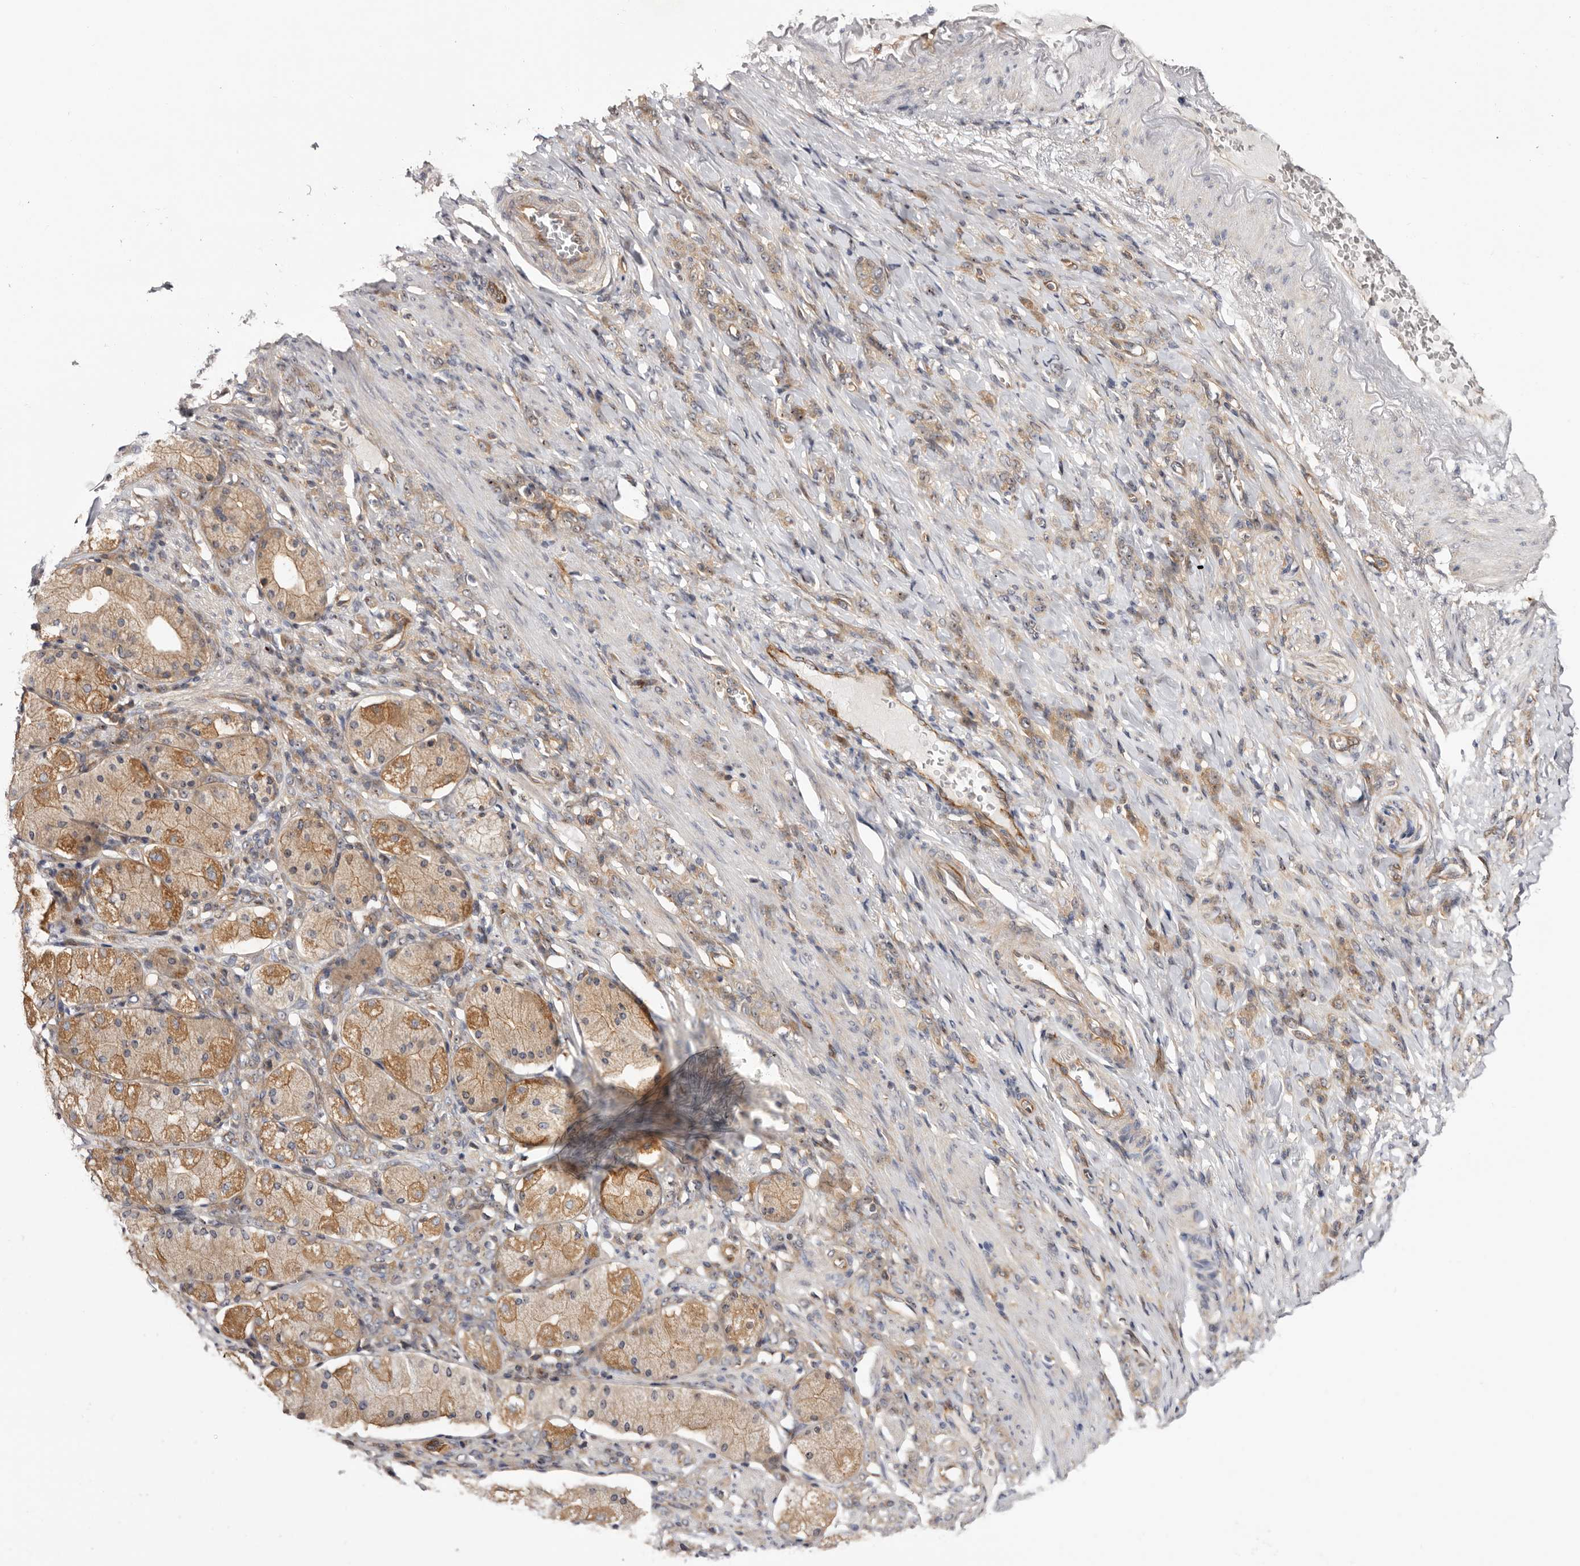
{"staining": {"intensity": "moderate", "quantity": ">75%", "location": "cytoplasmic/membranous,nuclear"}, "tissue": "stomach cancer", "cell_type": "Tumor cells", "image_type": "cancer", "snomed": [{"axis": "morphology", "description": "Normal tissue, NOS"}, {"axis": "morphology", "description": "Adenocarcinoma, NOS"}, {"axis": "topography", "description": "Stomach"}], "caption": "This is a histology image of immunohistochemistry staining of stomach adenocarcinoma, which shows moderate positivity in the cytoplasmic/membranous and nuclear of tumor cells.", "gene": "PANK4", "patient": {"sex": "male", "age": 82}}